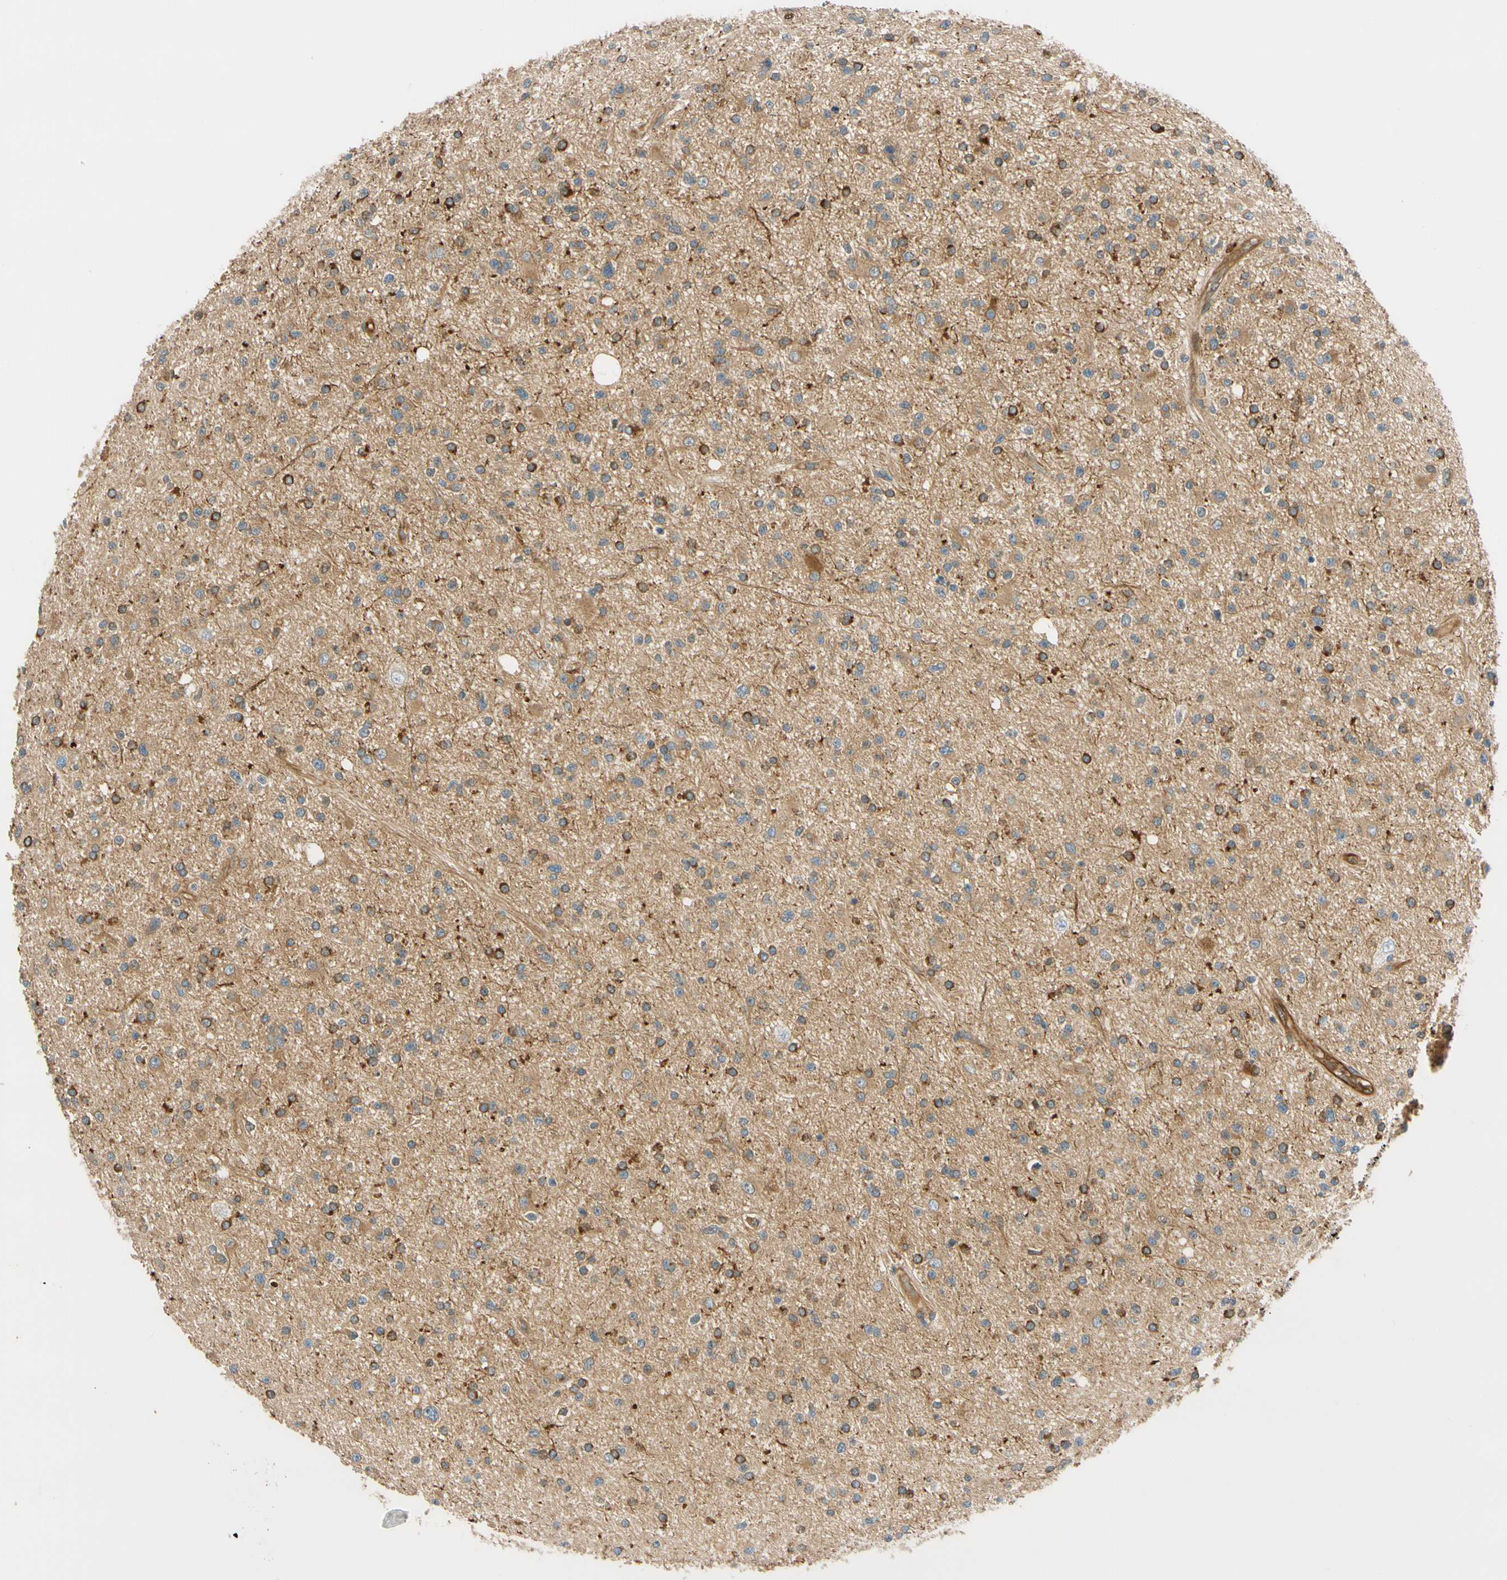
{"staining": {"intensity": "moderate", "quantity": ">75%", "location": "cytoplasmic/membranous"}, "tissue": "glioma", "cell_type": "Tumor cells", "image_type": "cancer", "snomed": [{"axis": "morphology", "description": "Glioma, malignant, High grade"}, {"axis": "topography", "description": "Brain"}], "caption": "Immunohistochemical staining of human malignant glioma (high-grade) exhibits medium levels of moderate cytoplasmic/membranous protein positivity in about >75% of tumor cells.", "gene": "PARP14", "patient": {"sex": "male", "age": 33}}